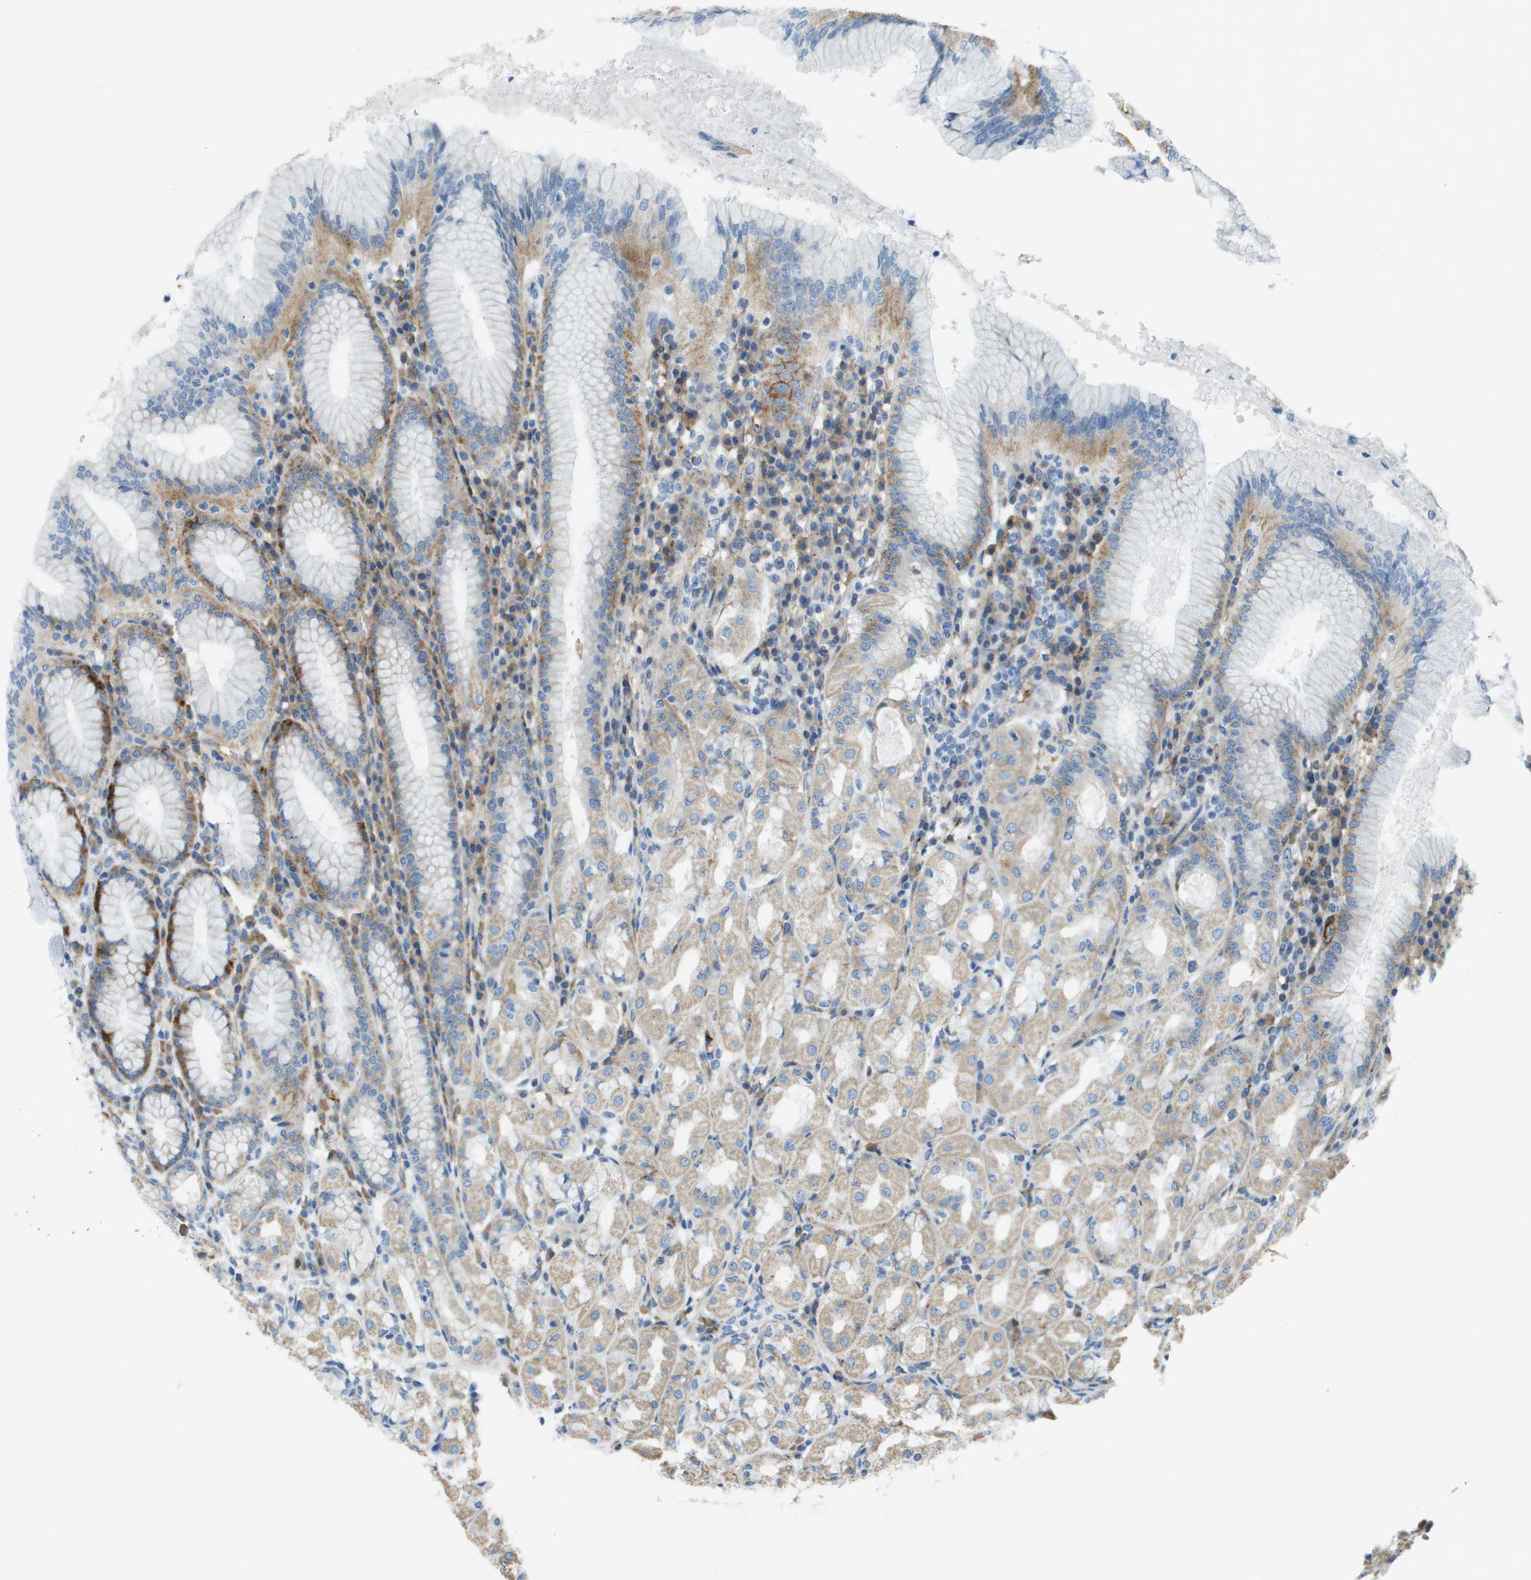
{"staining": {"intensity": "strong", "quantity": "<25%", "location": "cytoplasmic/membranous"}, "tissue": "stomach", "cell_type": "Glandular cells", "image_type": "normal", "snomed": [{"axis": "morphology", "description": "Normal tissue, NOS"}, {"axis": "topography", "description": "Stomach"}, {"axis": "topography", "description": "Stomach, lower"}], "caption": "IHC photomicrograph of unremarkable stomach: stomach stained using IHC demonstrates medium levels of strong protein expression localized specifically in the cytoplasmic/membranous of glandular cells, appearing as a cytoplasmic/membranous brown color.", "gene": "SDC1", "patient": {"sex": "female", "age": 56}}